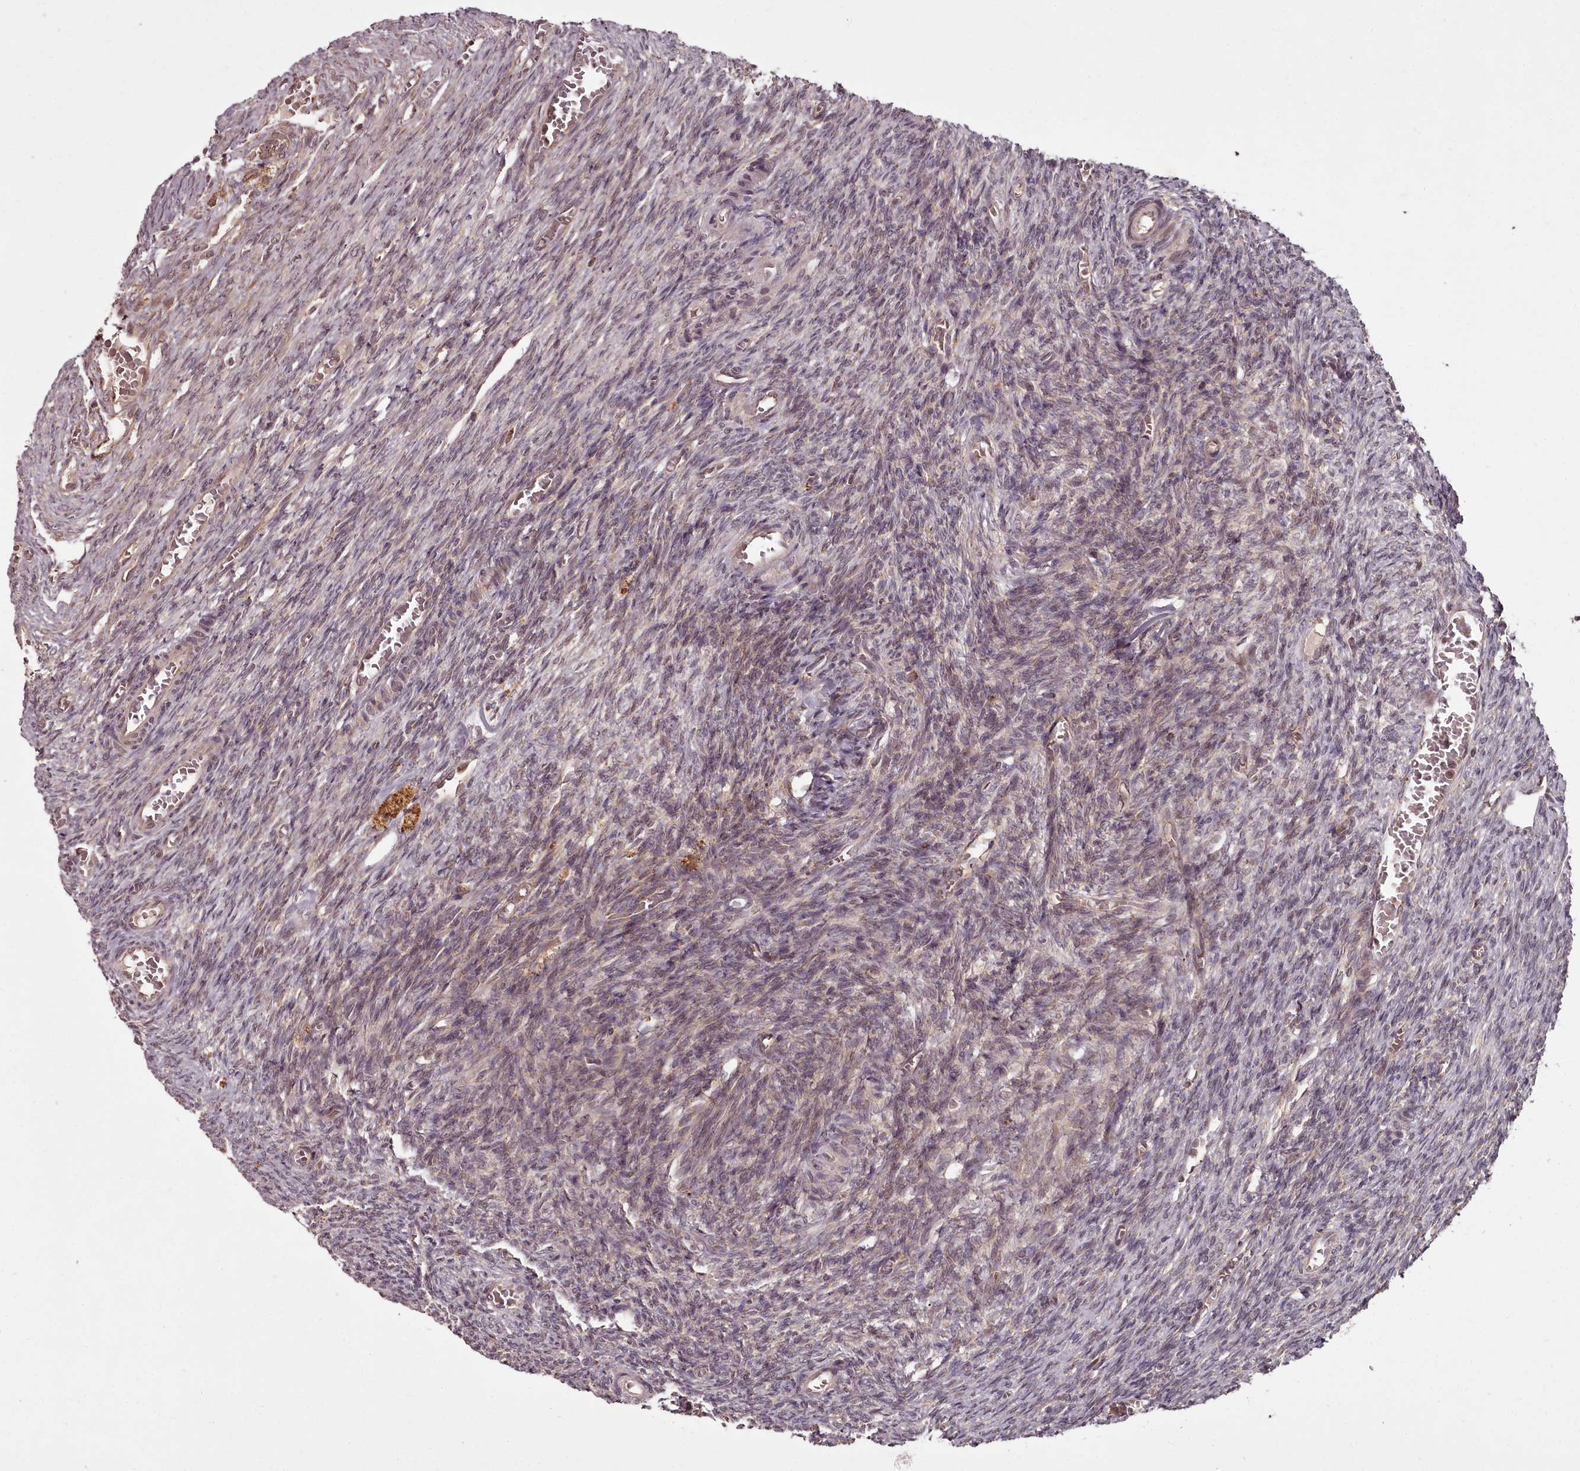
{"staining": {"intensity": "weak", "quantity": "25%-75%", "location": "cytoplasmic/membranous"}, "tissue": "ovary", "cell_type": "Ovarian stroma cells", "image_type": "normal", "snomed": [{"axis": "morphology", "description": "Normal tissue, NOS"}, {"axis": "topography", "description": "Ovary"}], "caption": "Ovarian stroma cells demonstrate low levels of weak cytoplasmic/membranous positivity in about 25%-75% of cells in benign human ovary.", "gene": "PCBP2", "patient": {"sex": "female", "age": 27}}